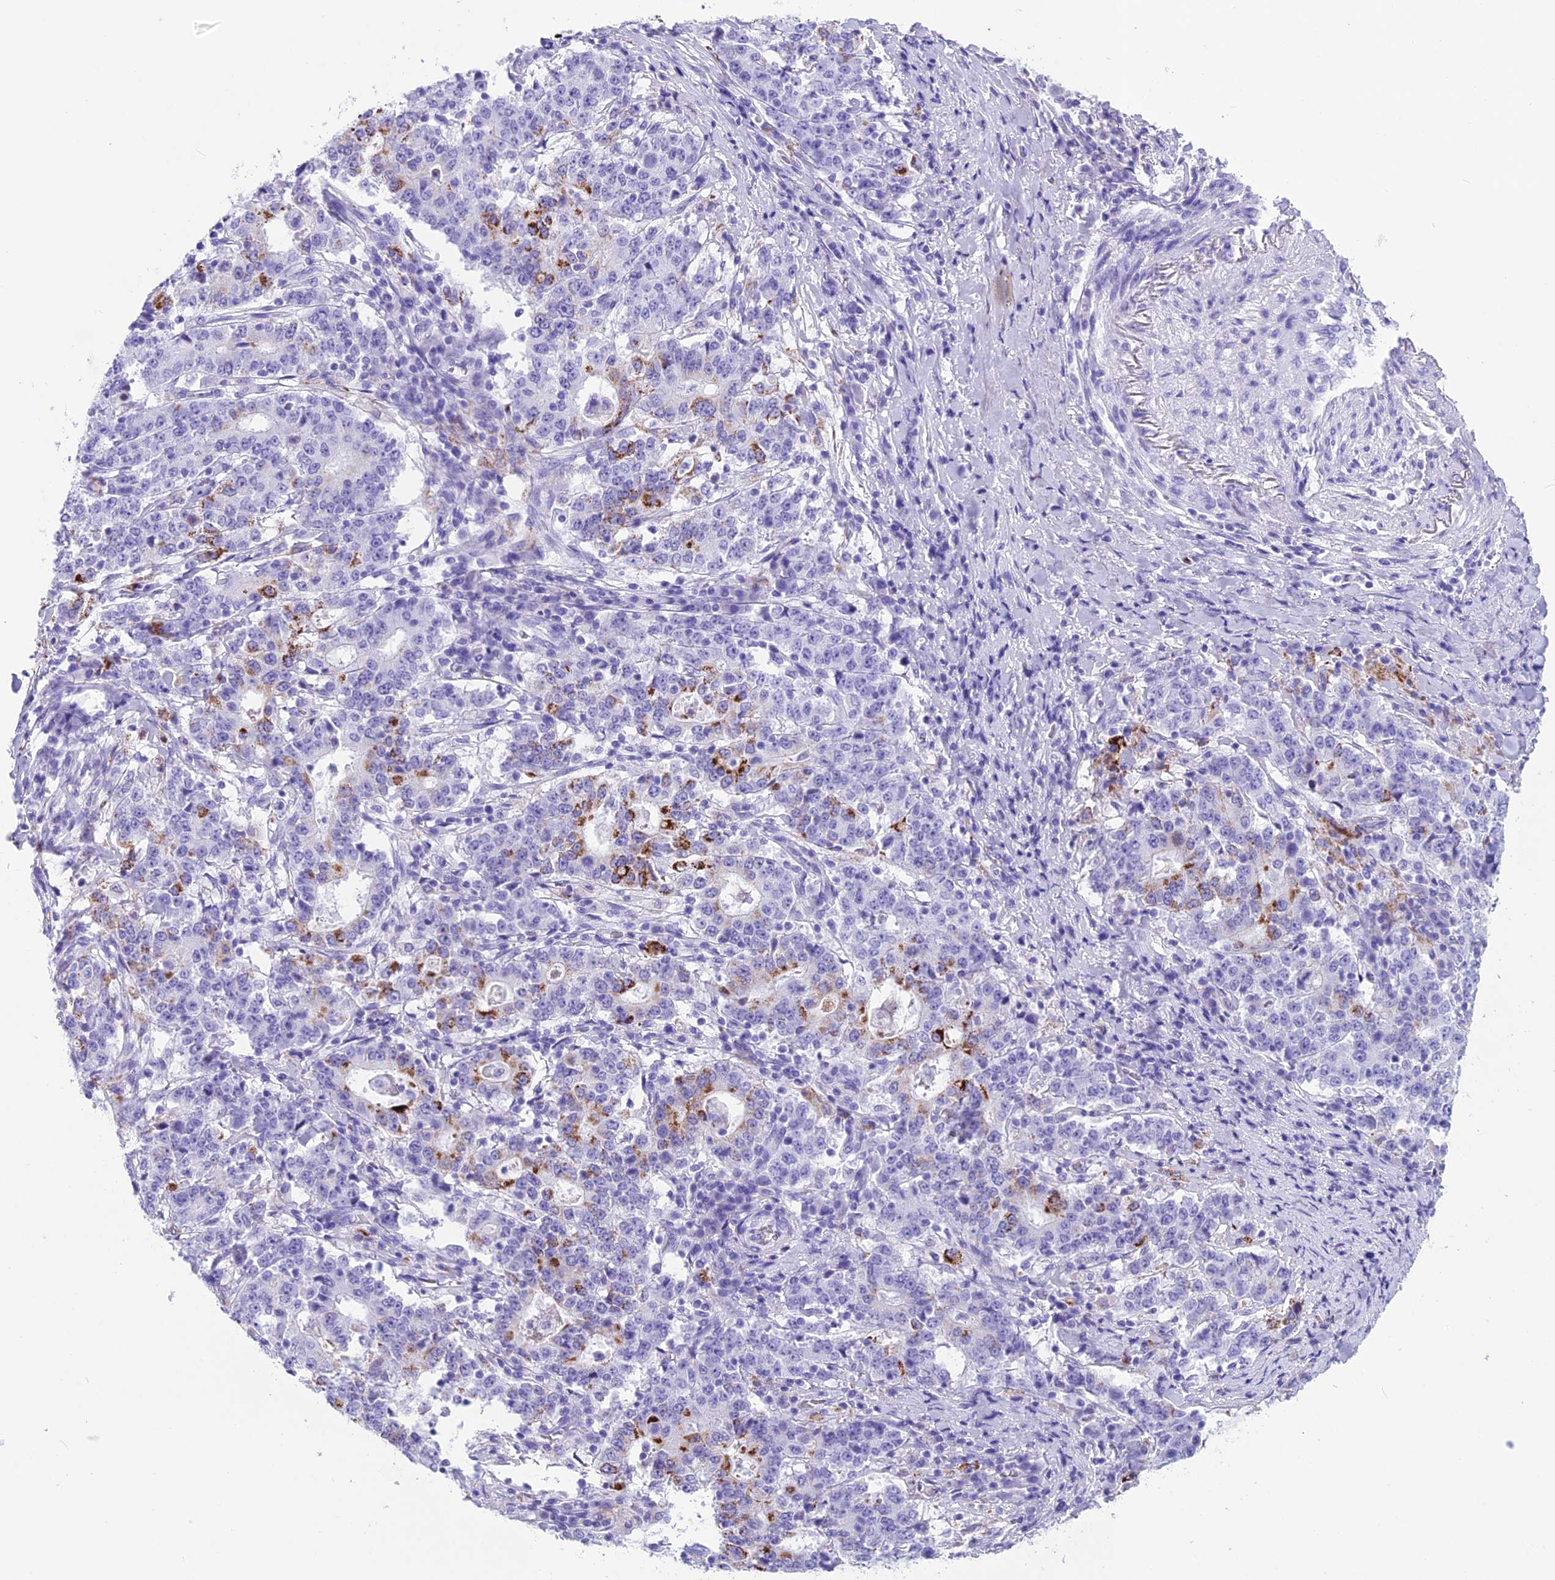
{"staining": {"intensity": "strong", "quantity": "<25%", "location": "cytoplasmic/membranous"}, "tissue": "stomach cancer", "cell_type": "Tumor cells", "image_type": "cancer", "snomed": [{"axis": "morphology", "description": "Adenocarcinoma, NOS"}, {"axis": "topography", "description": "Stomach"}], "caption": "High-magnification brightfield microscopy of stomach adenocarcinoma stained with DAB (brown) and counterstained with hematoxylin (blue). tumor cells exhibit strong cytoplasmic/membranous staining is seen in about<25% of cells.", "gene": "TRAM1L1", "patient": {"sex": "male", "age": 59}}